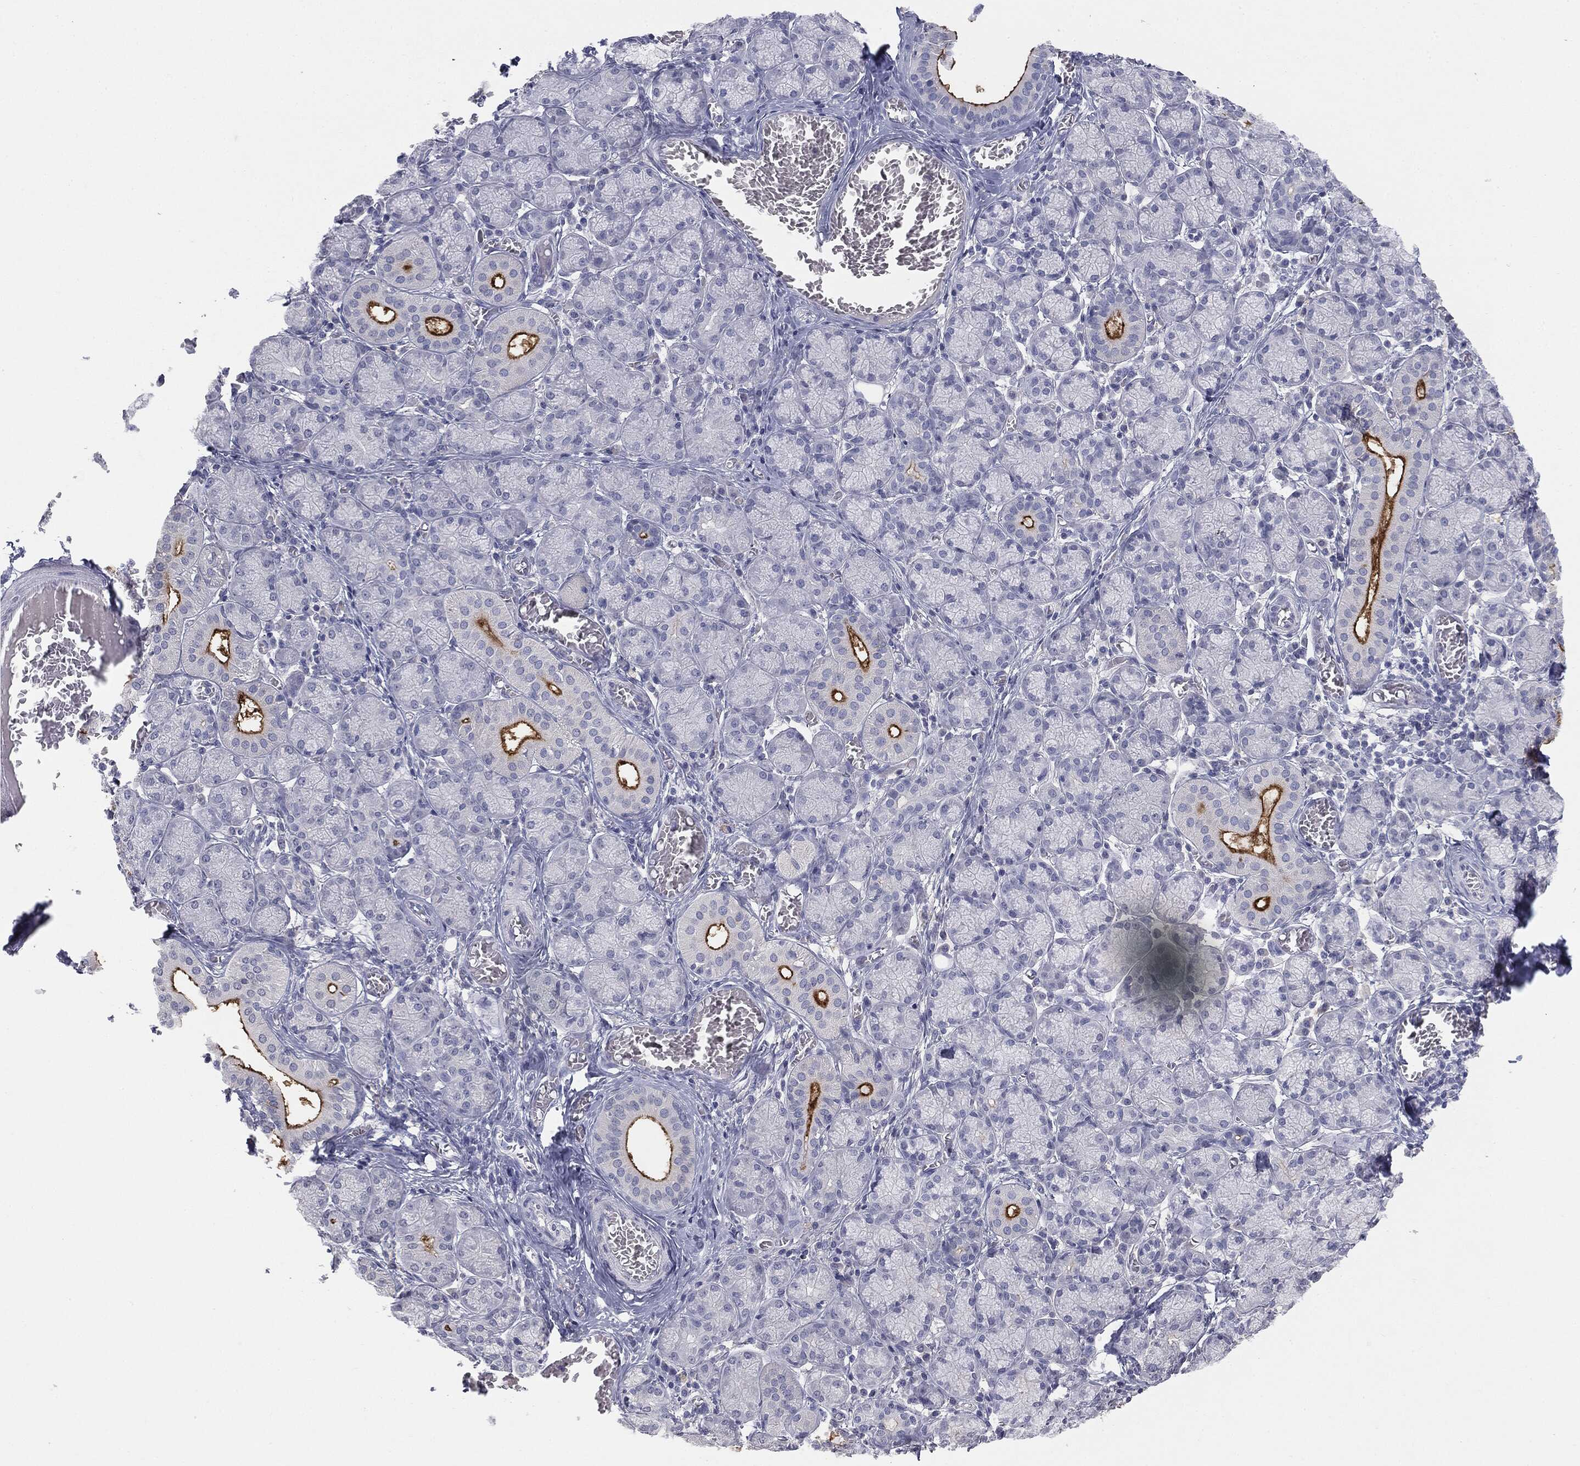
{"staining": {"intensity": "strong", "quantity": "<25%", "location": "cytoplasmic/membranous"}, "tissue": "salivary gland", "cell_type": "Glandular cells", "image_type": "normal", "snomed": [{"axis": "morphology", "description": "Normal tissue, NOS"}, {"axis": "topography", "description": "Salivary gland"}, {"axis": "topography", "description": "Peripheral nerve tissue"}], "caption": "Brown immunohistochemical staining in benign salivary gland displays strong cytoplasmic/membranous positivity in about <25% of glandular cells. The staining was performed using DAB (3,3'-diaminobenzidine) to visualize the protein expression in brown, while the nuclei were stained in blue with hematoxylin (Magnification: 20x).", "gene": "MUC1", "patient": {"sex": "female", "age": 24}}